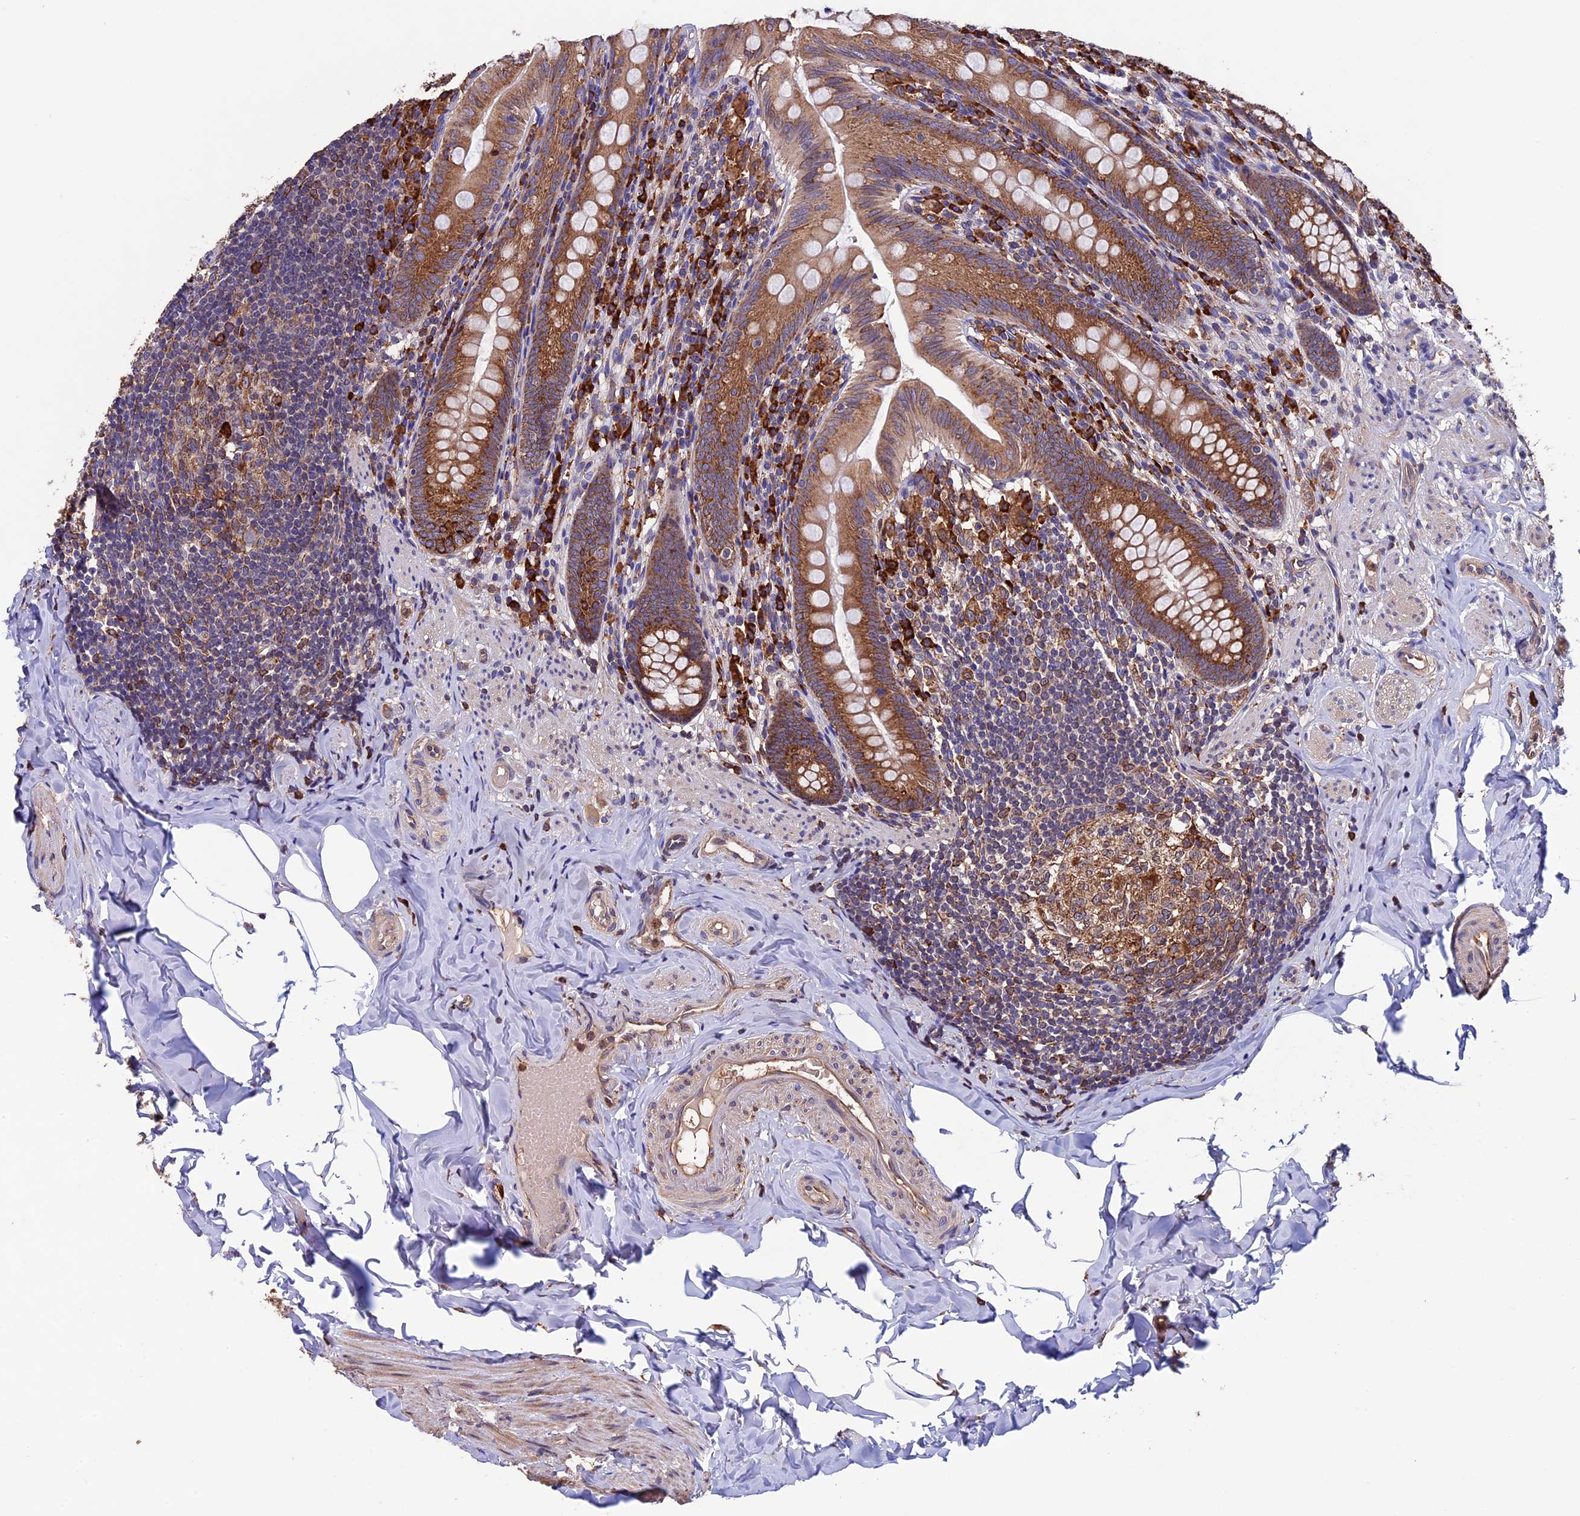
{"staining": {"intensity": "moderate", "quantity": ">75%", "location": "cytoplasmic/membranous"}, "tissue": "appendix", "cell_type": "Glandular cells", "image_type": "normal", "snomed": [{"axis": "morphology", "description": "Normal tissue, NOS"}, {"axis": "topography", "description": "Appendix"}], "caption": "This is a photomicrograph of immunohistochemistry (IHC) staining of benign appendix, which shows moderate expression in the cytoplasmic/membranous of glandular cells.", "gene": "BTBD3", "patient": {"sex": "male", "age": 55}}